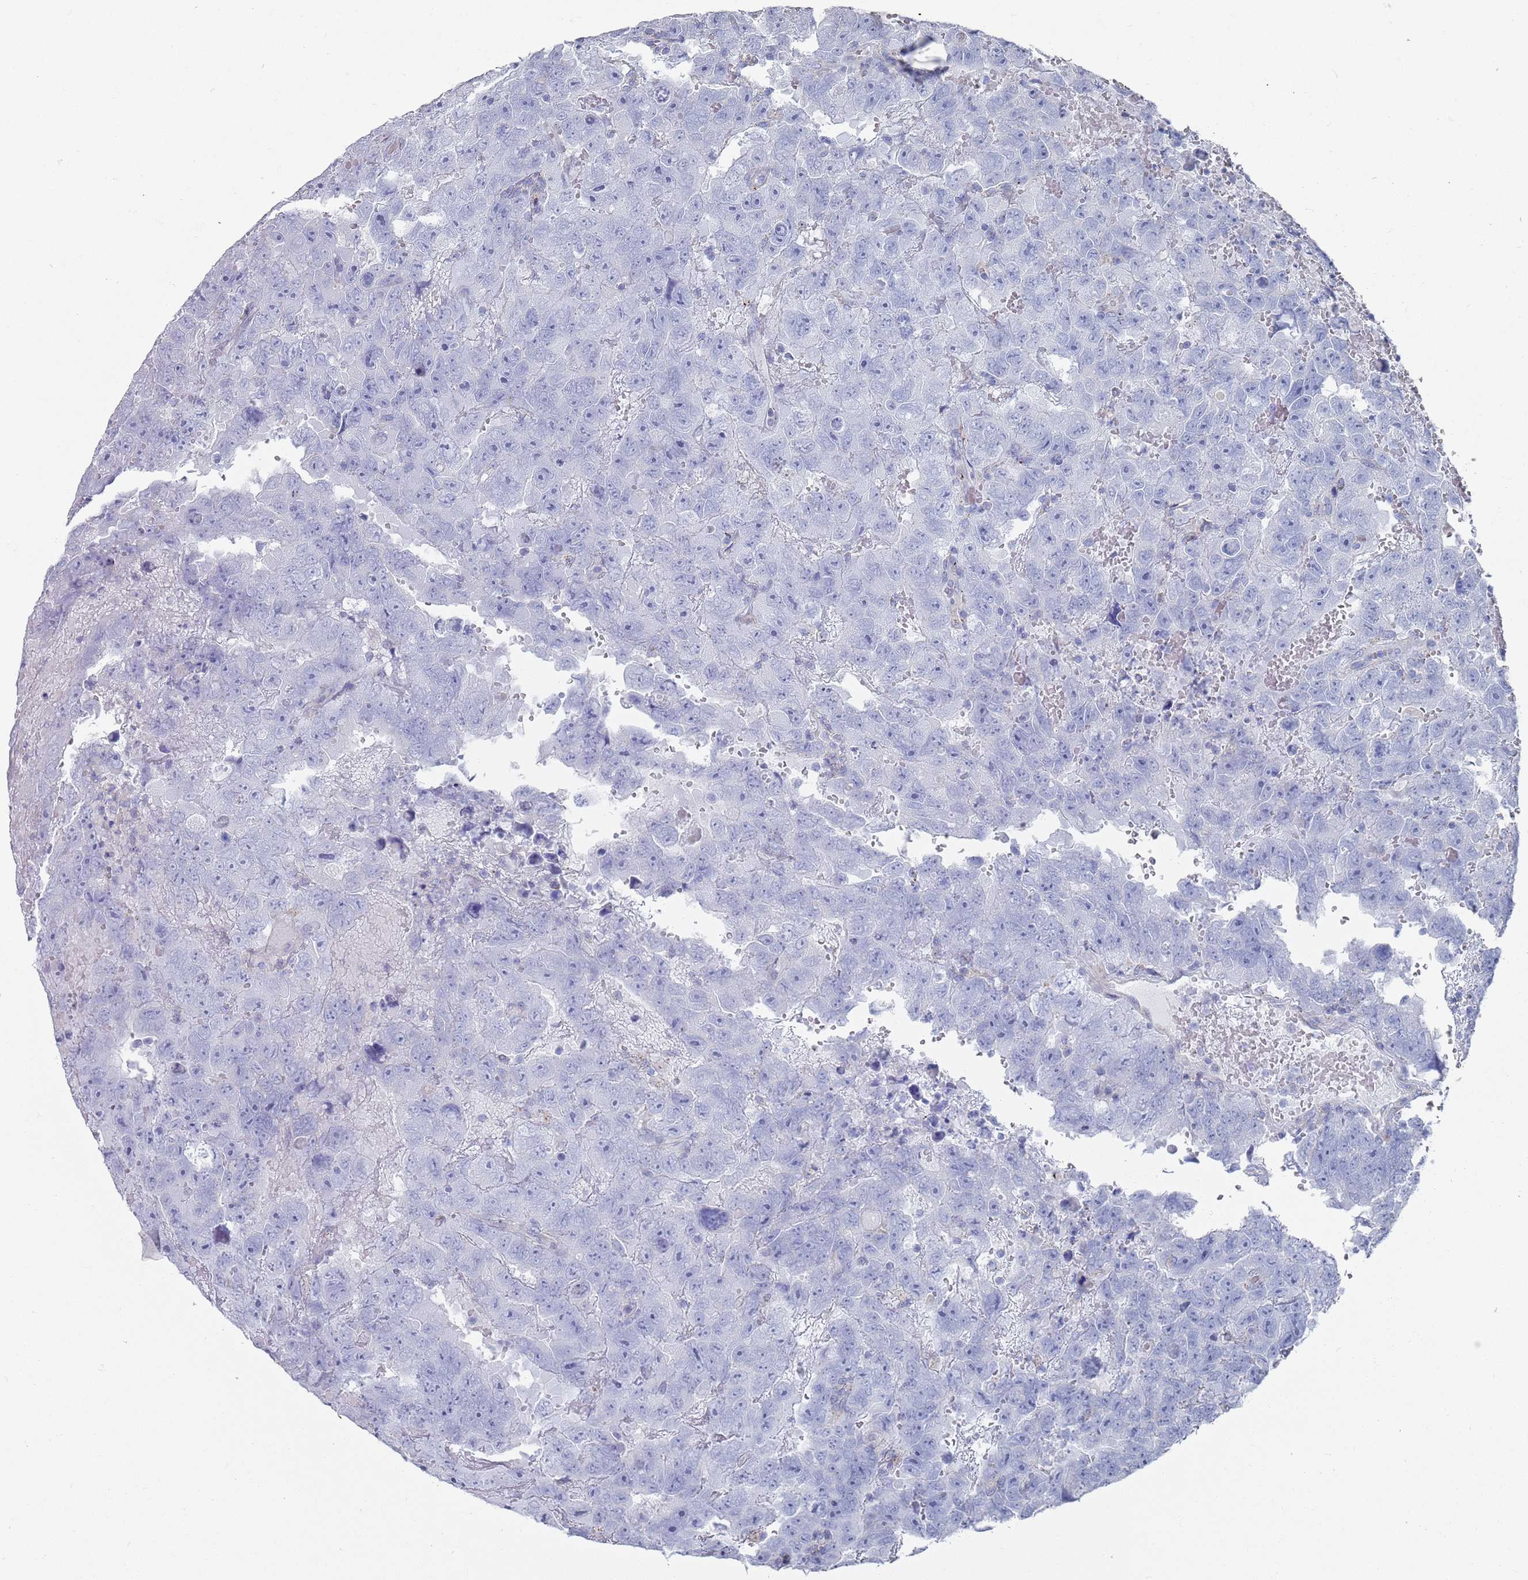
{"staining": {"intensity": "negative", "quantity": "none", "location": "none"}, "tissue": "testis cancer", "cell_type": "Tumor cells", "image_type": "cancer", "snomed": [{"axis": "morphology", "description": "Carcinoma, Embryonal, NOS"}, {"axis": "topography", "description": "Testis"}], "caption": "Immunohistochemistry (IHC) of testis cancer (embryonal carcinoma) exhibits no staining in tumor cells.", "gene": "MAT1A", "patient": {"sex": "male", "age": 45}}